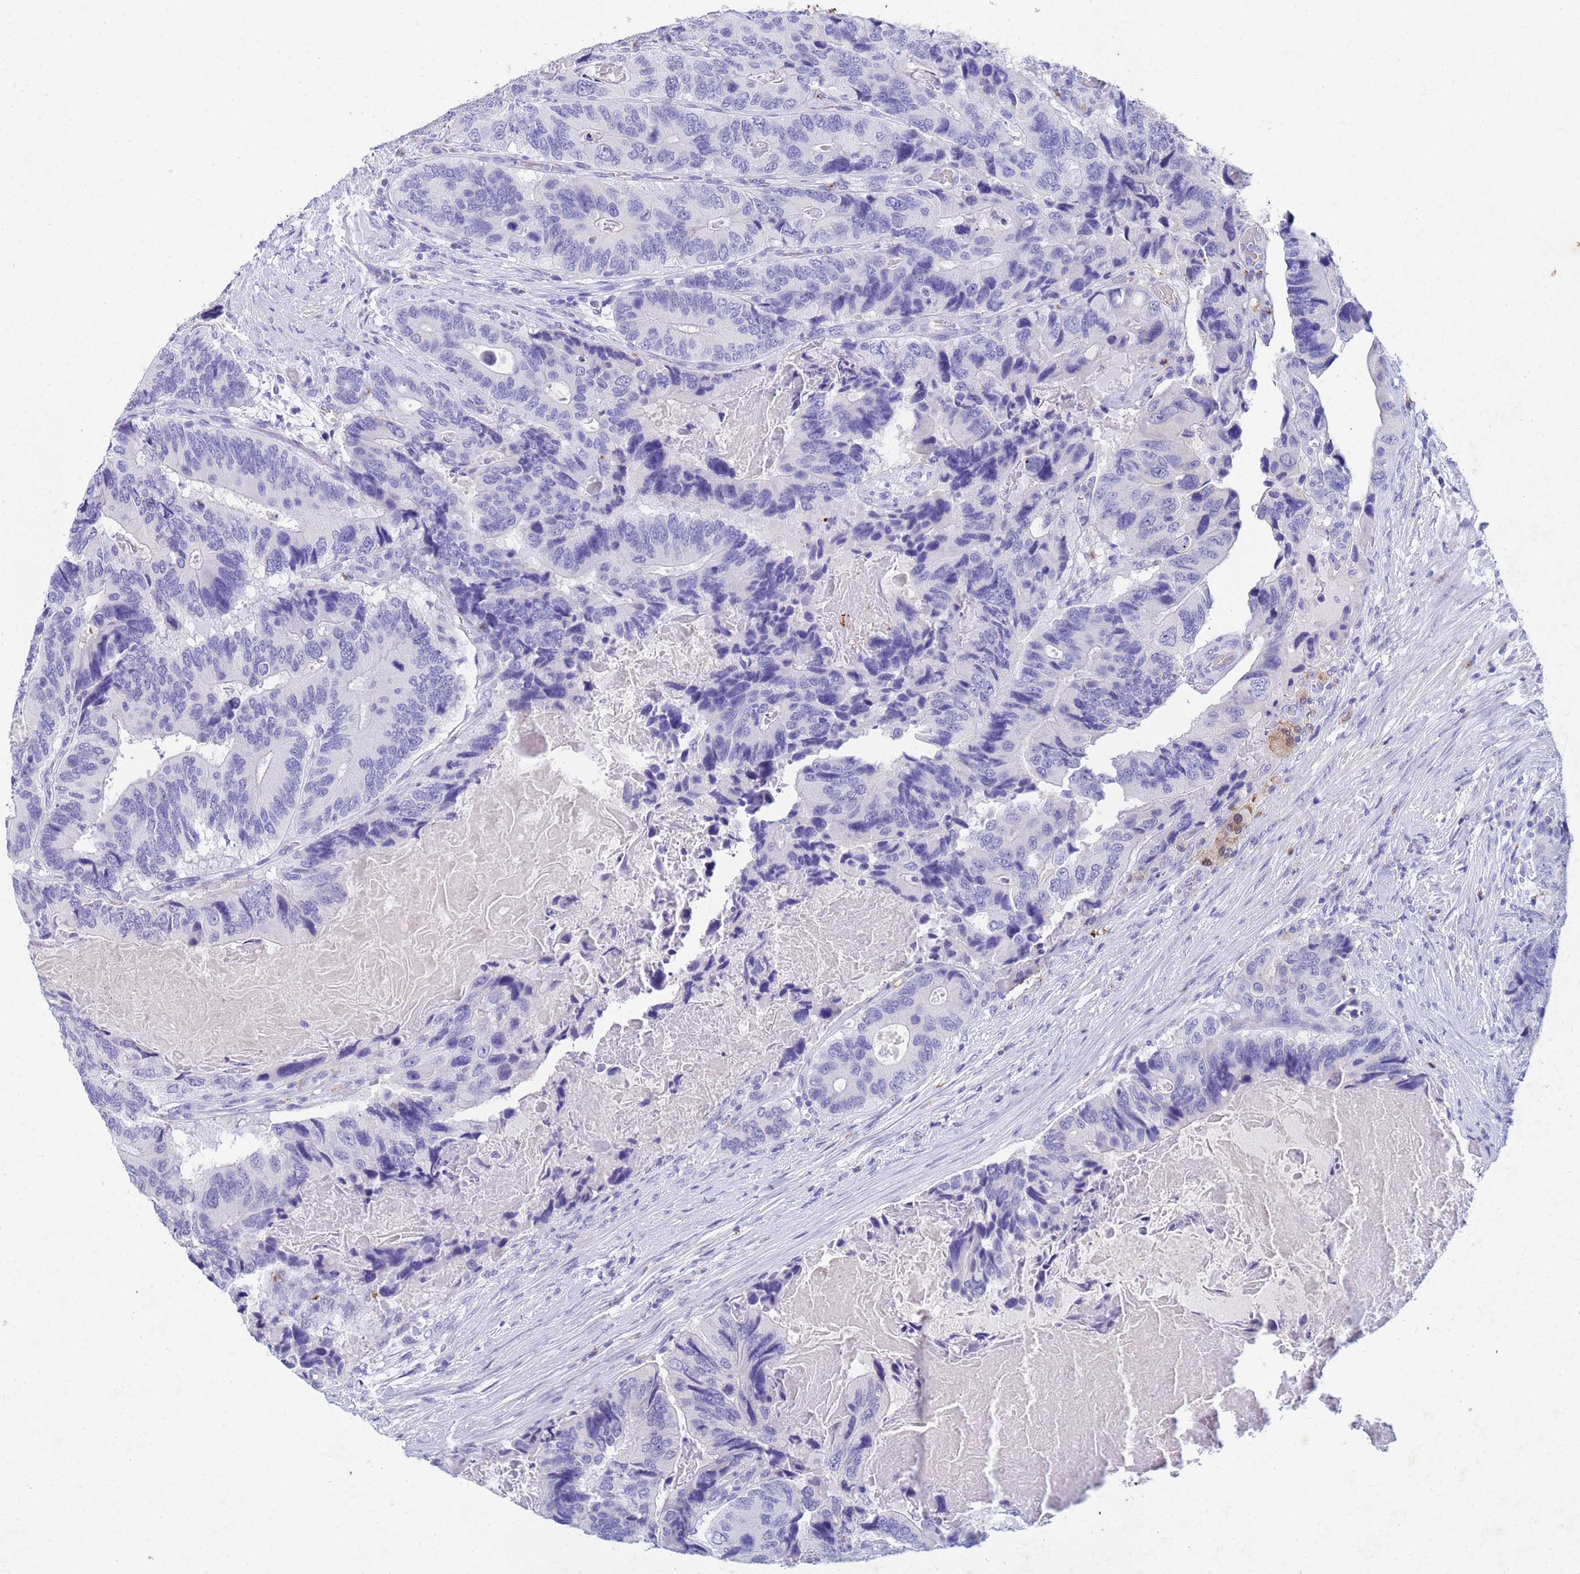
{"staining": {"intensity": "negative", "quantity": "none", "location": "none"}, "tissue": "colorectal cancer", "cell_type": "Tumor cells", "image_type": "cancer", "snomed": [{"axis": "morphology", "description": "Adenocarcinoma, NOS"}, {"axis": "topography", "description": "Colon"}], "caption": "Tumor cells are negative for protein expression in human colorectal adenocarcinoma. Brightfield microscopy of IHC stained with DAB (3,3'-diaminobenzidine) (brown) and hematoxylin (blue), captured at high magnification.", "gene": "CSTB", "patient": {"sex": "male", "age": 84}}